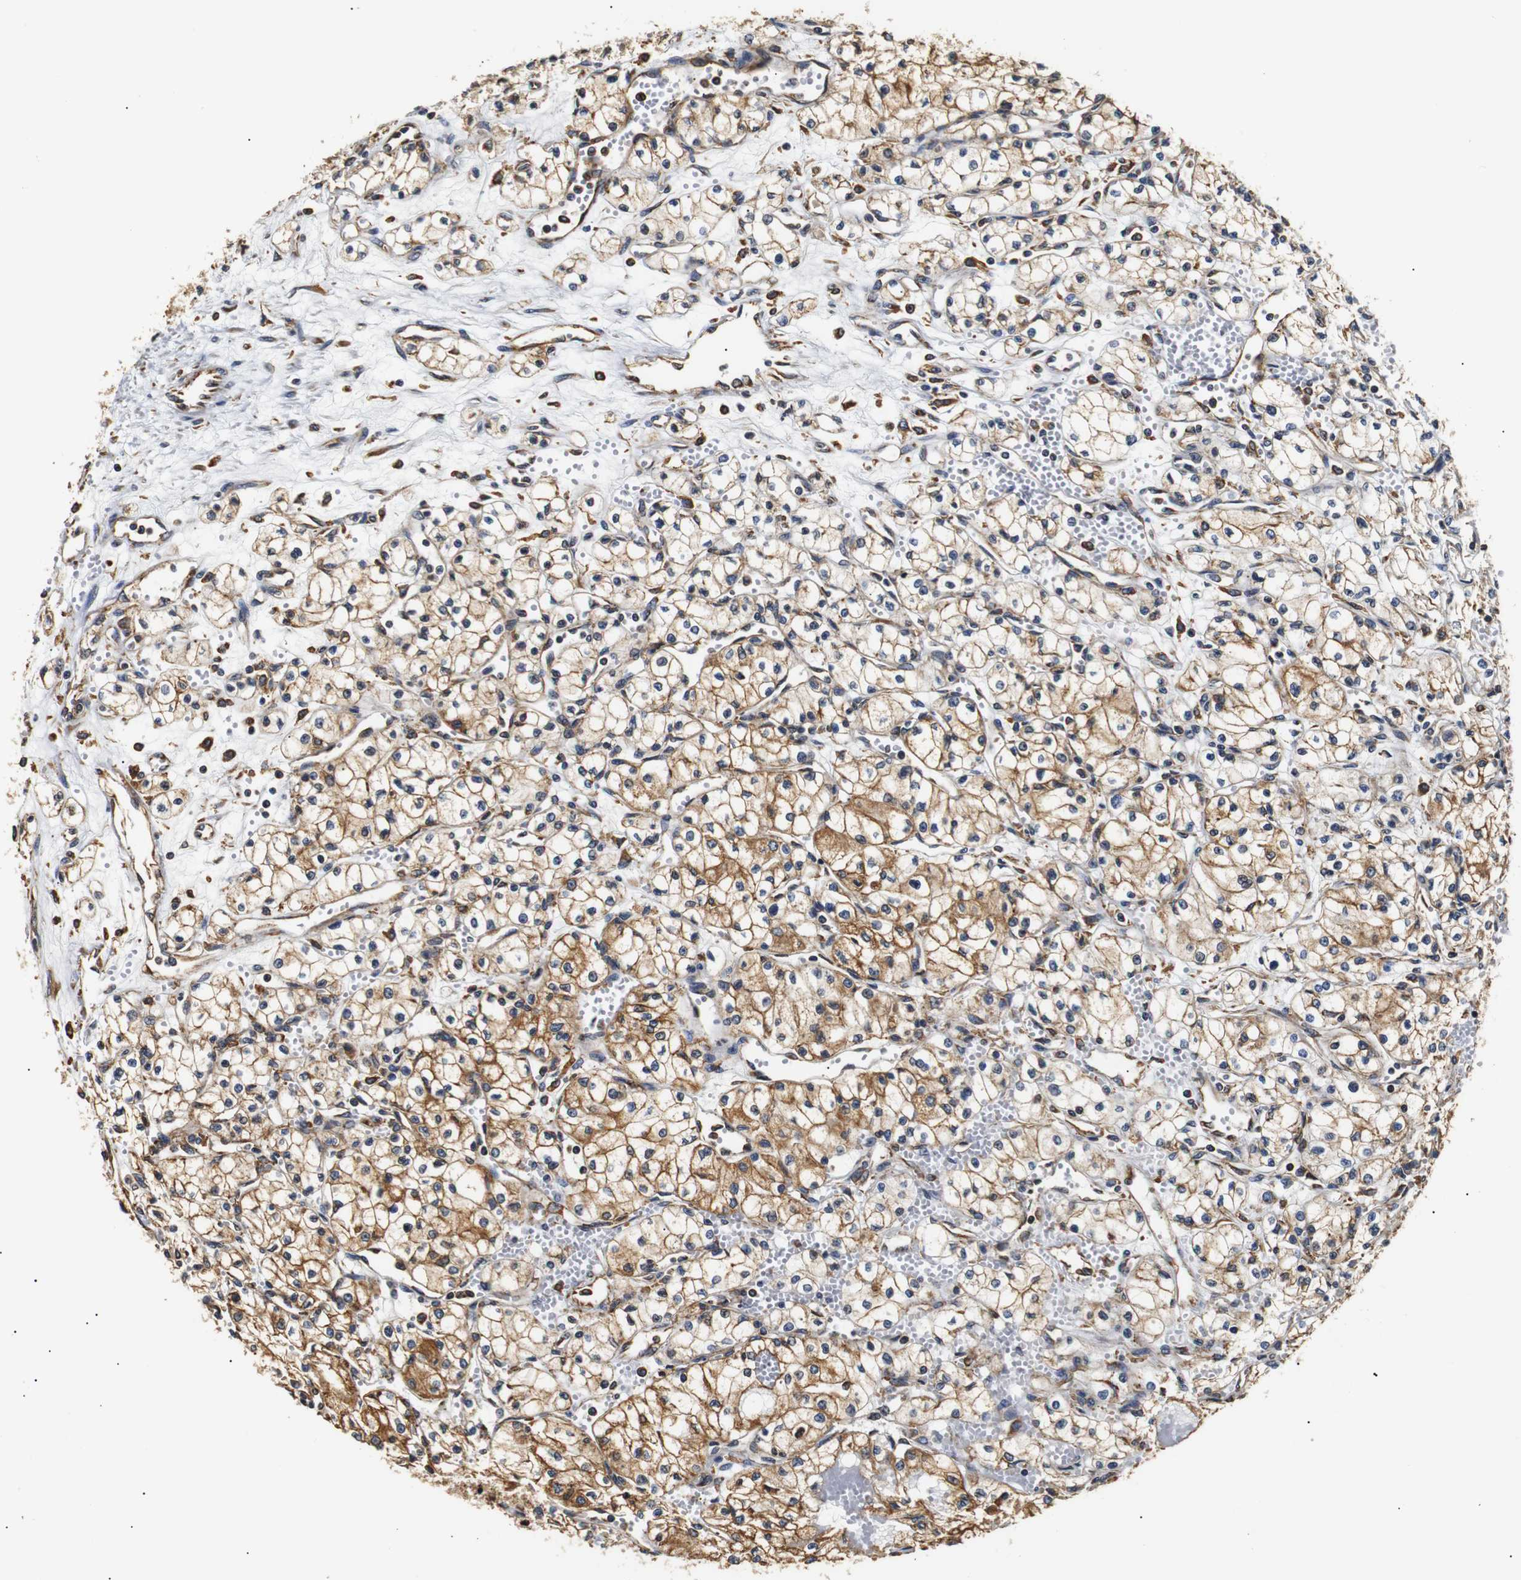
{"staining": {"intensity": "moderate", "quantity": ">75%", "location": "cytoplasmic/membranous"}, "tissue": "renal cancer", "cell_type": "Tumor cells", "image_type": "cancer", "snomed": [{"axis": "morphology", "description": "Normal tissue, NOS"}, {"axis": "morphology", "description": "Adenocarcinoma, NOS"}, {"axis": "topography", "description": "Kidney"}], "caption": "Tumor cells exhibit medium levels of moderate cytoplasmic/membranous staining in about >75% of cells in human renal cancer (adenocarcinoma).", "gene": "HHIP", "patient": {"sex": "male", "age": 59}}